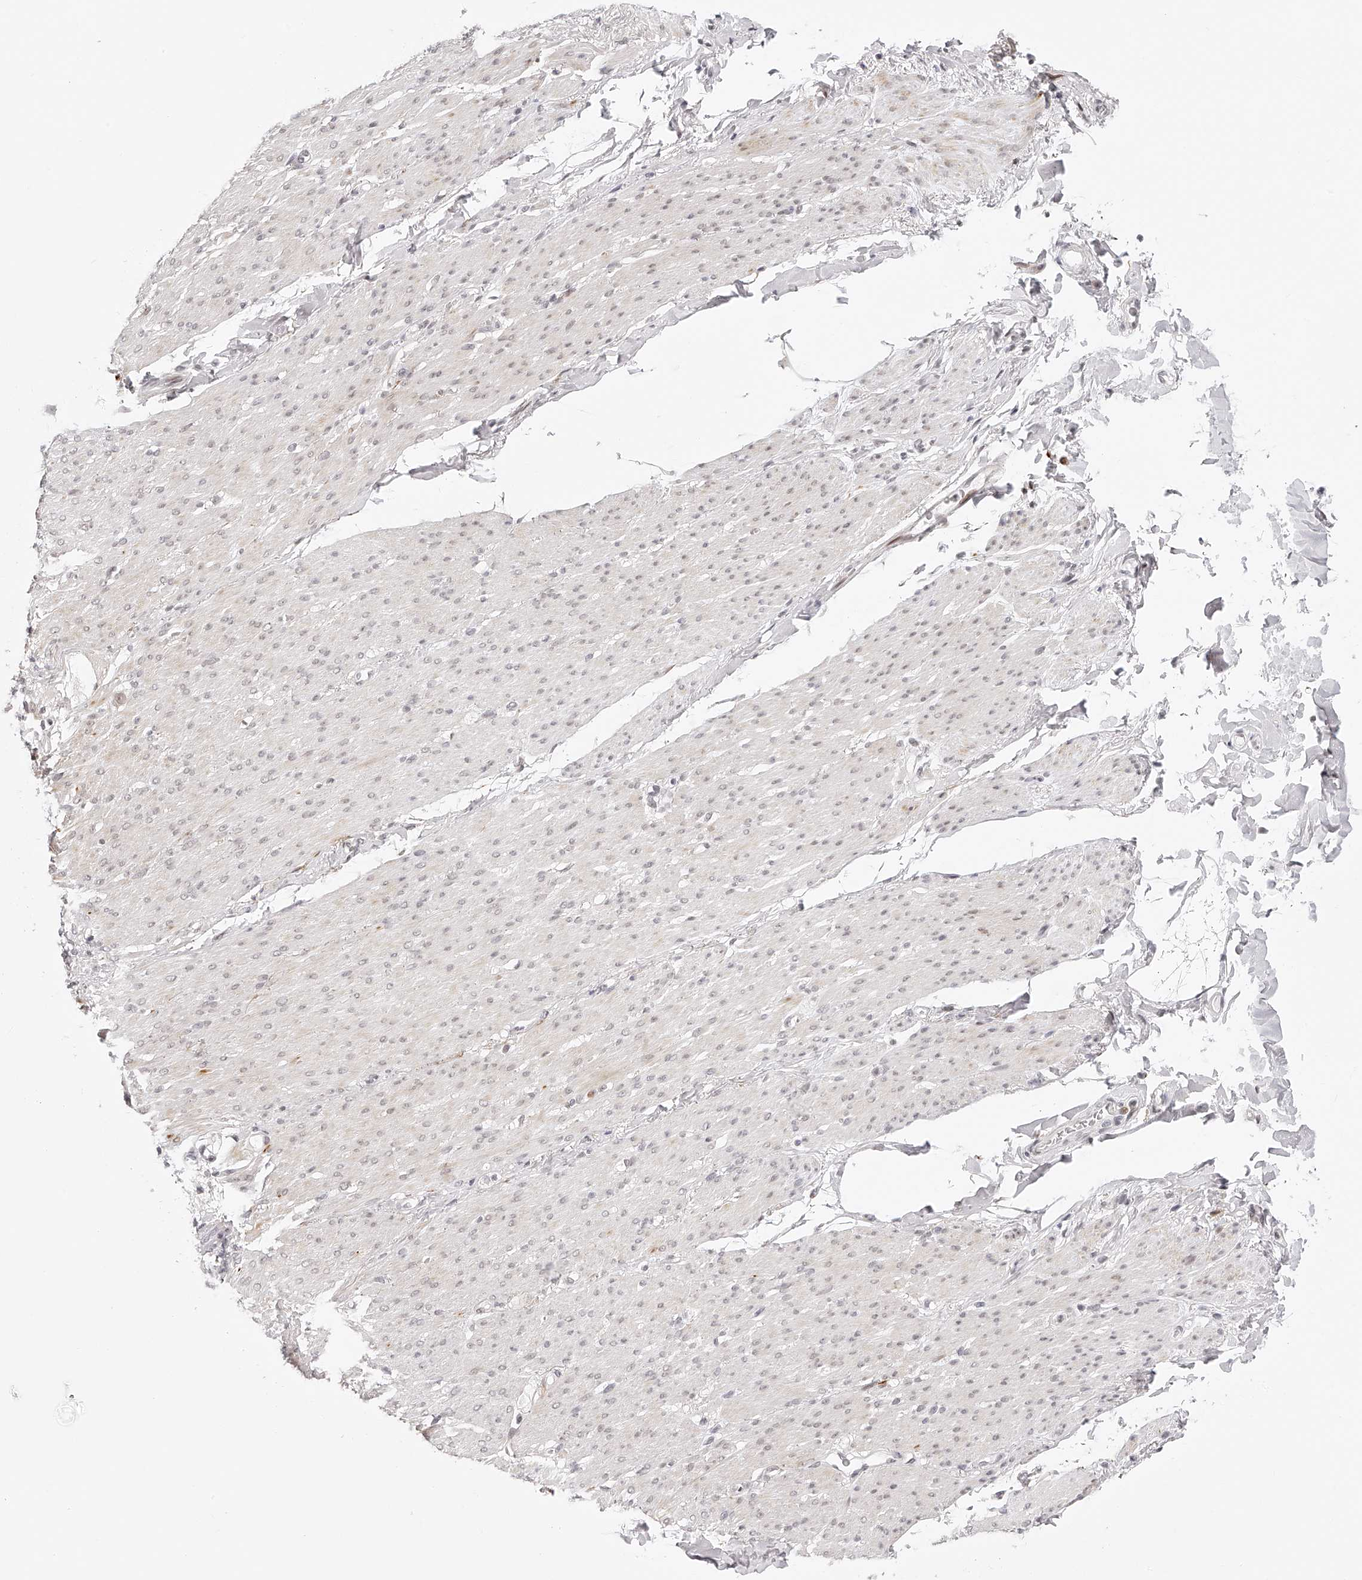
{"staining": {"intensity": "moderate", "quantity": "<25%", "location": "cytoplasmic/membranous"}, "tissue": "smooth muscle", "cell_type": "Smooth muscle cells", "image_type": "normal", "snomed": [{"axis": "morphology", "description": "Normal tissue, NOS"}, {"axis": "topography", "description": "Colon"}, {"axis": "topography", "description": "Peripheral nerve tissue"}], "caption": "Unremarkable smooth muscle was stained to show a protein in brown. There is low levels of moderate cytoplasmic/membranous staining in approximately <25% of smooth muscle cells. The protein is stained brown, and the nuclei are stained in blue (DAB IHC with brightfield microscopy, high magnification).", "gene": "PLEKHG1", "patient": {"sex": "female", "age": 61}}